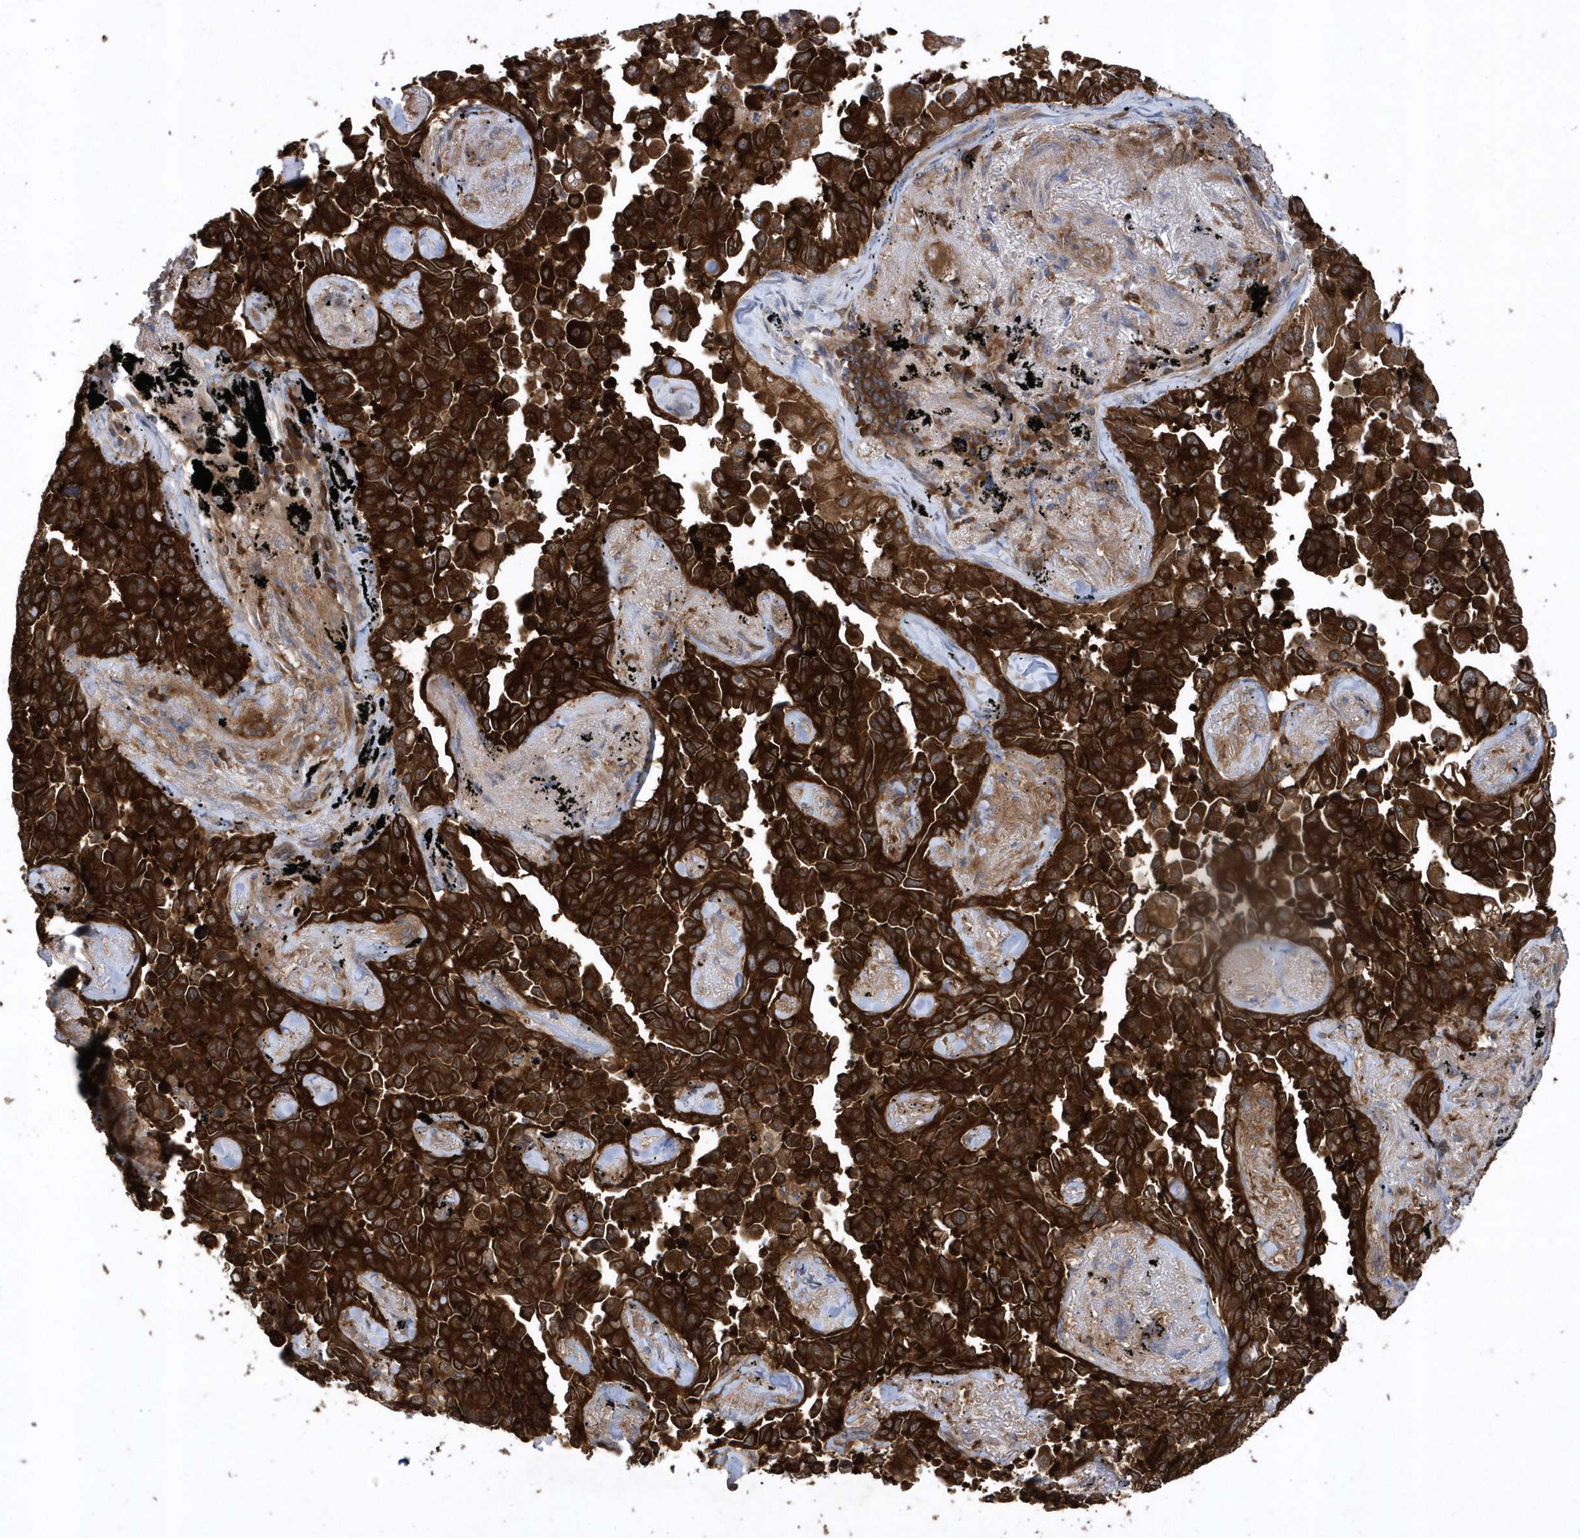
{"staining": {"intensity": "strong", "quantity": ">75%", "location": "cytoplasmic/membranous"}, "tissue": "lung cancer", "cell_type": "Tumor cells", "image_type": "cancer", "snomed": [{"axis": "morphology", "description": "Adenocarcinoma, NOS"}, {"axis": "topography", "description": "Lung"}], "caption": "Lung adenocarcinoma was stained to show a protein in brown. There is high levels of strong cytoplasmic/membranous positivity in approximately >75% of tumor cells.", "gene": "PAICS", "patient": {"sex": "female", "age": 67}}